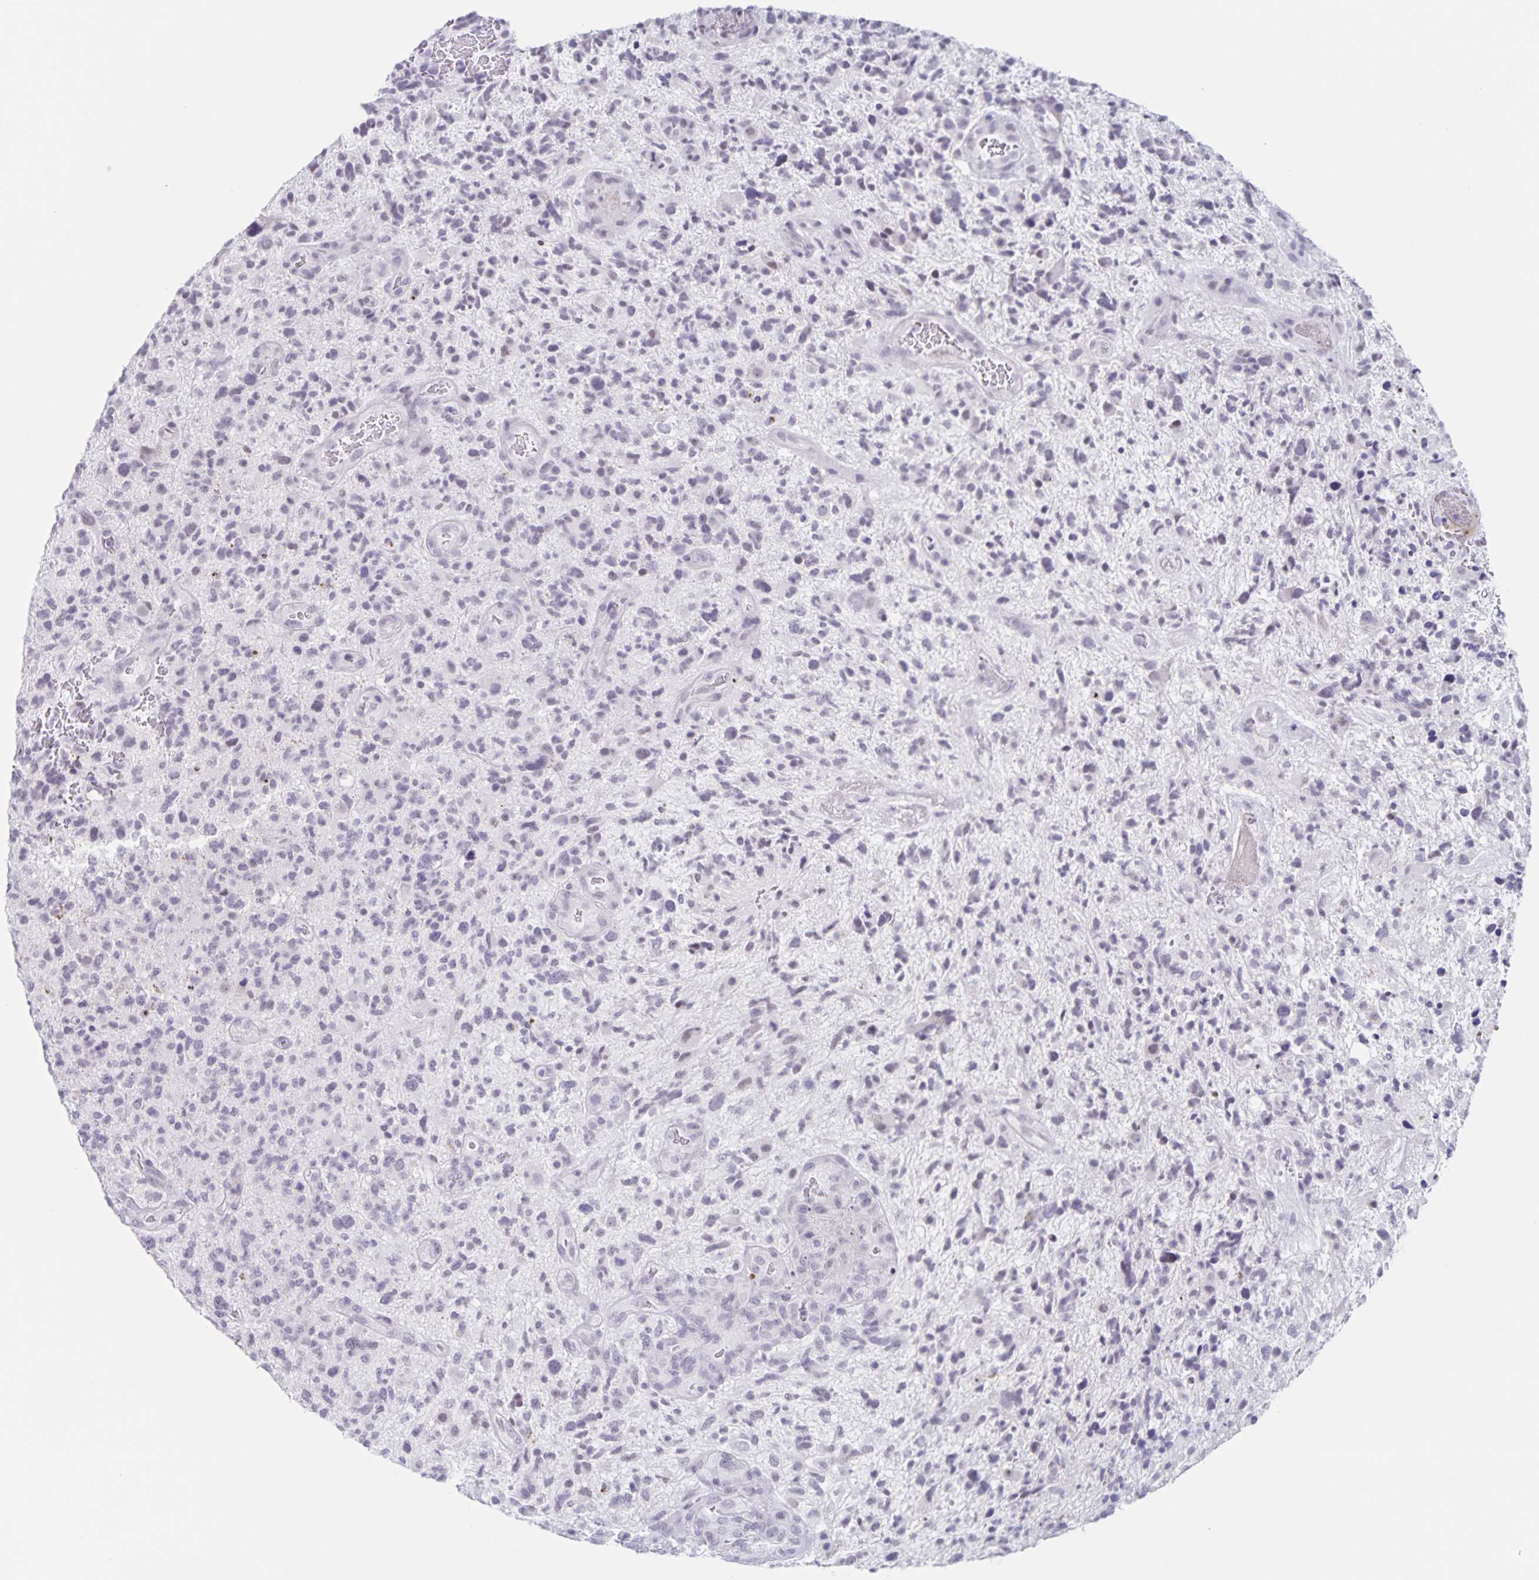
{"staining": {"intensity": "negative", "quantity": "none", "location": "none"}, "tissue": "glioma", "cell_type": "Tumor cells", "image_type": "cancer", "snomed": [{"axis": "morphology", "description": "Glioma, malignant, High grade"}, {"axis": "topography", "description": "Brain"}], "caption": "DAB immunohistochemical staining of high-grade glioma (malignant) displays no significant expression in tumor cells.", "gene": "LCE6A", "patient": {"sex": "female", "age": 71}}